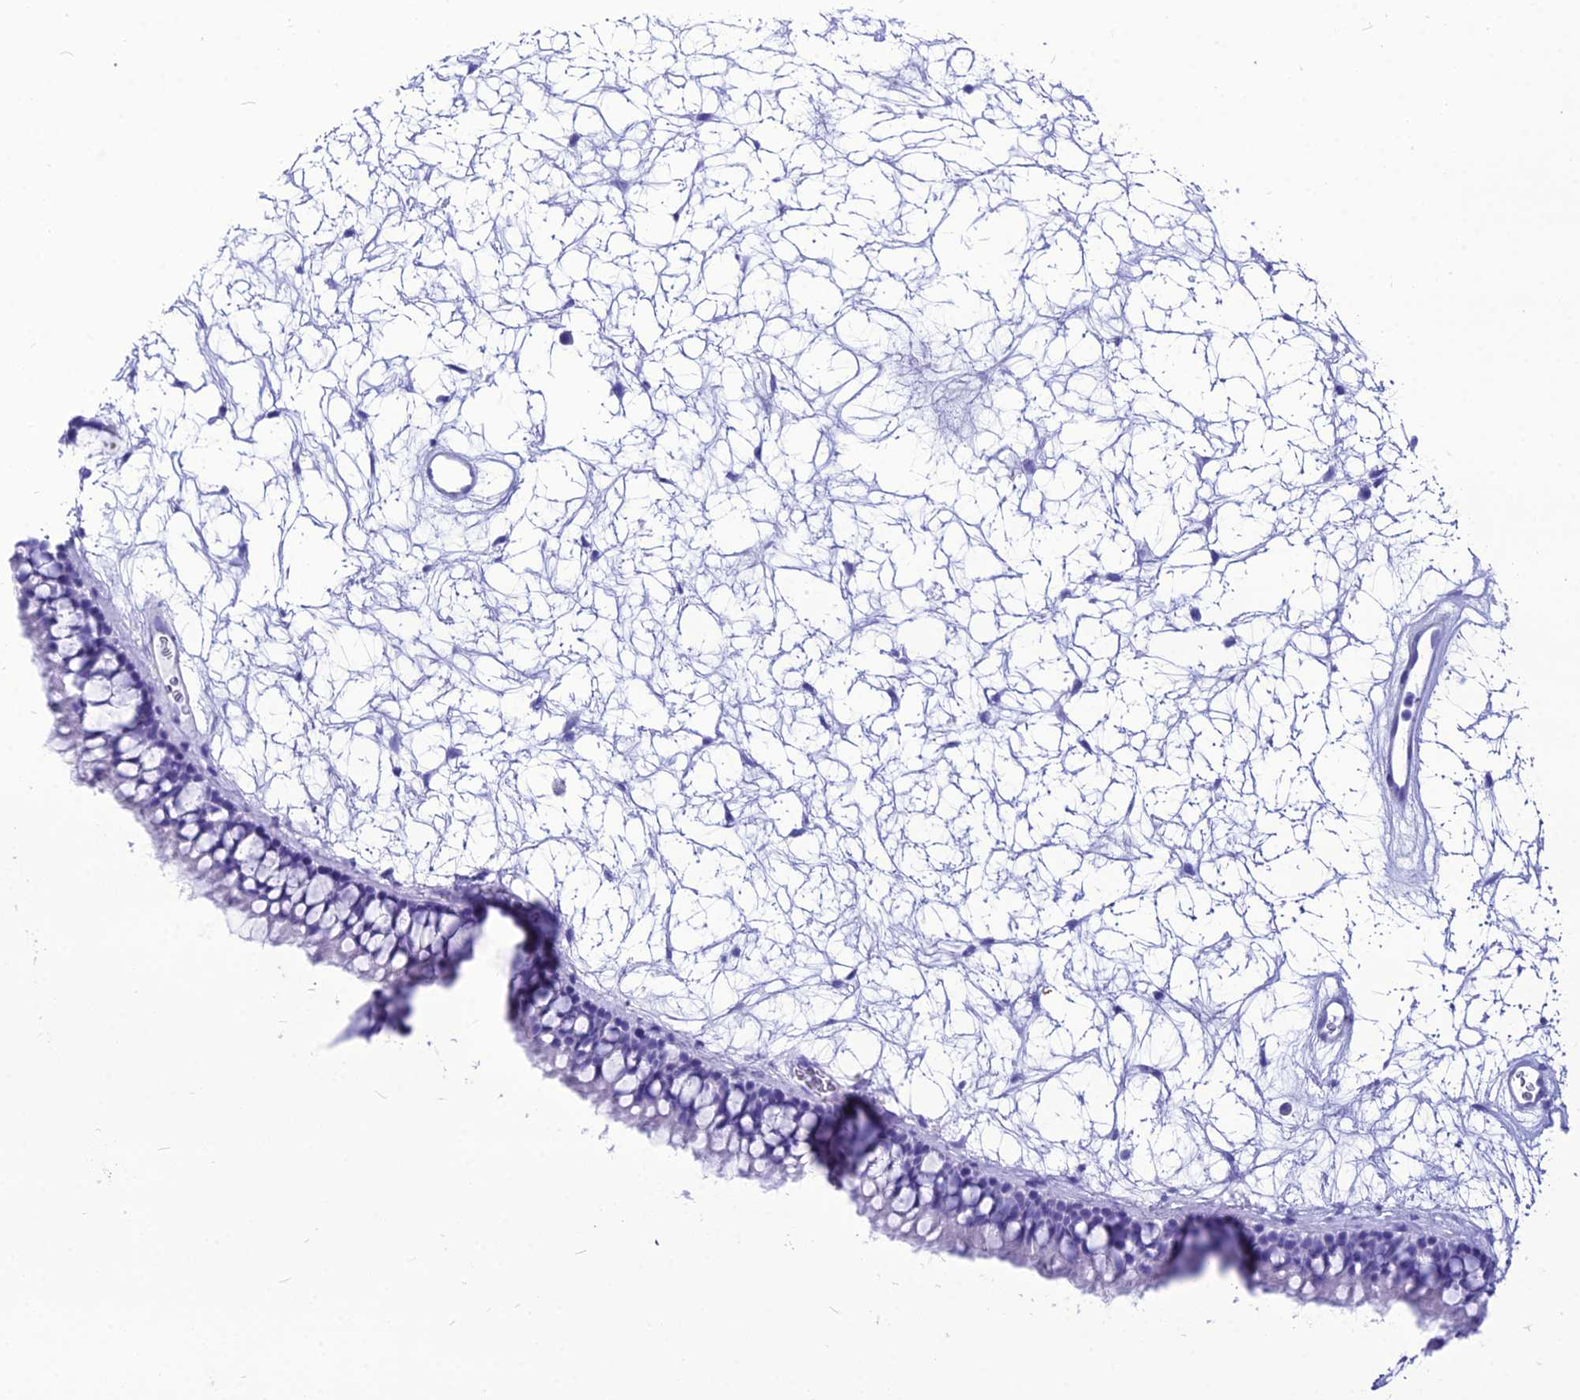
{"staining": {"intensity": "negative", "quantity": "none", "location": "none"}, "tissue": "nasopharynx", "cell_type": "Respiratory epithelial cells", "image_type": "normal", "snomed": [{"axis": "morphology", "description": "Normal tissue, NOS"}, {"axis": "topography", "description": "Nasopharynx"}], "caption": "Immunohistochemical staining of benign human nasopharynx demonstrates no significant staining in respiratory epithelial cells. (DAB (3,3'-diaminobenzidine) immunohistochemistry, high magnification).", "gene": "PNMA5", "patient": {"sex": "male", "age": 64}}